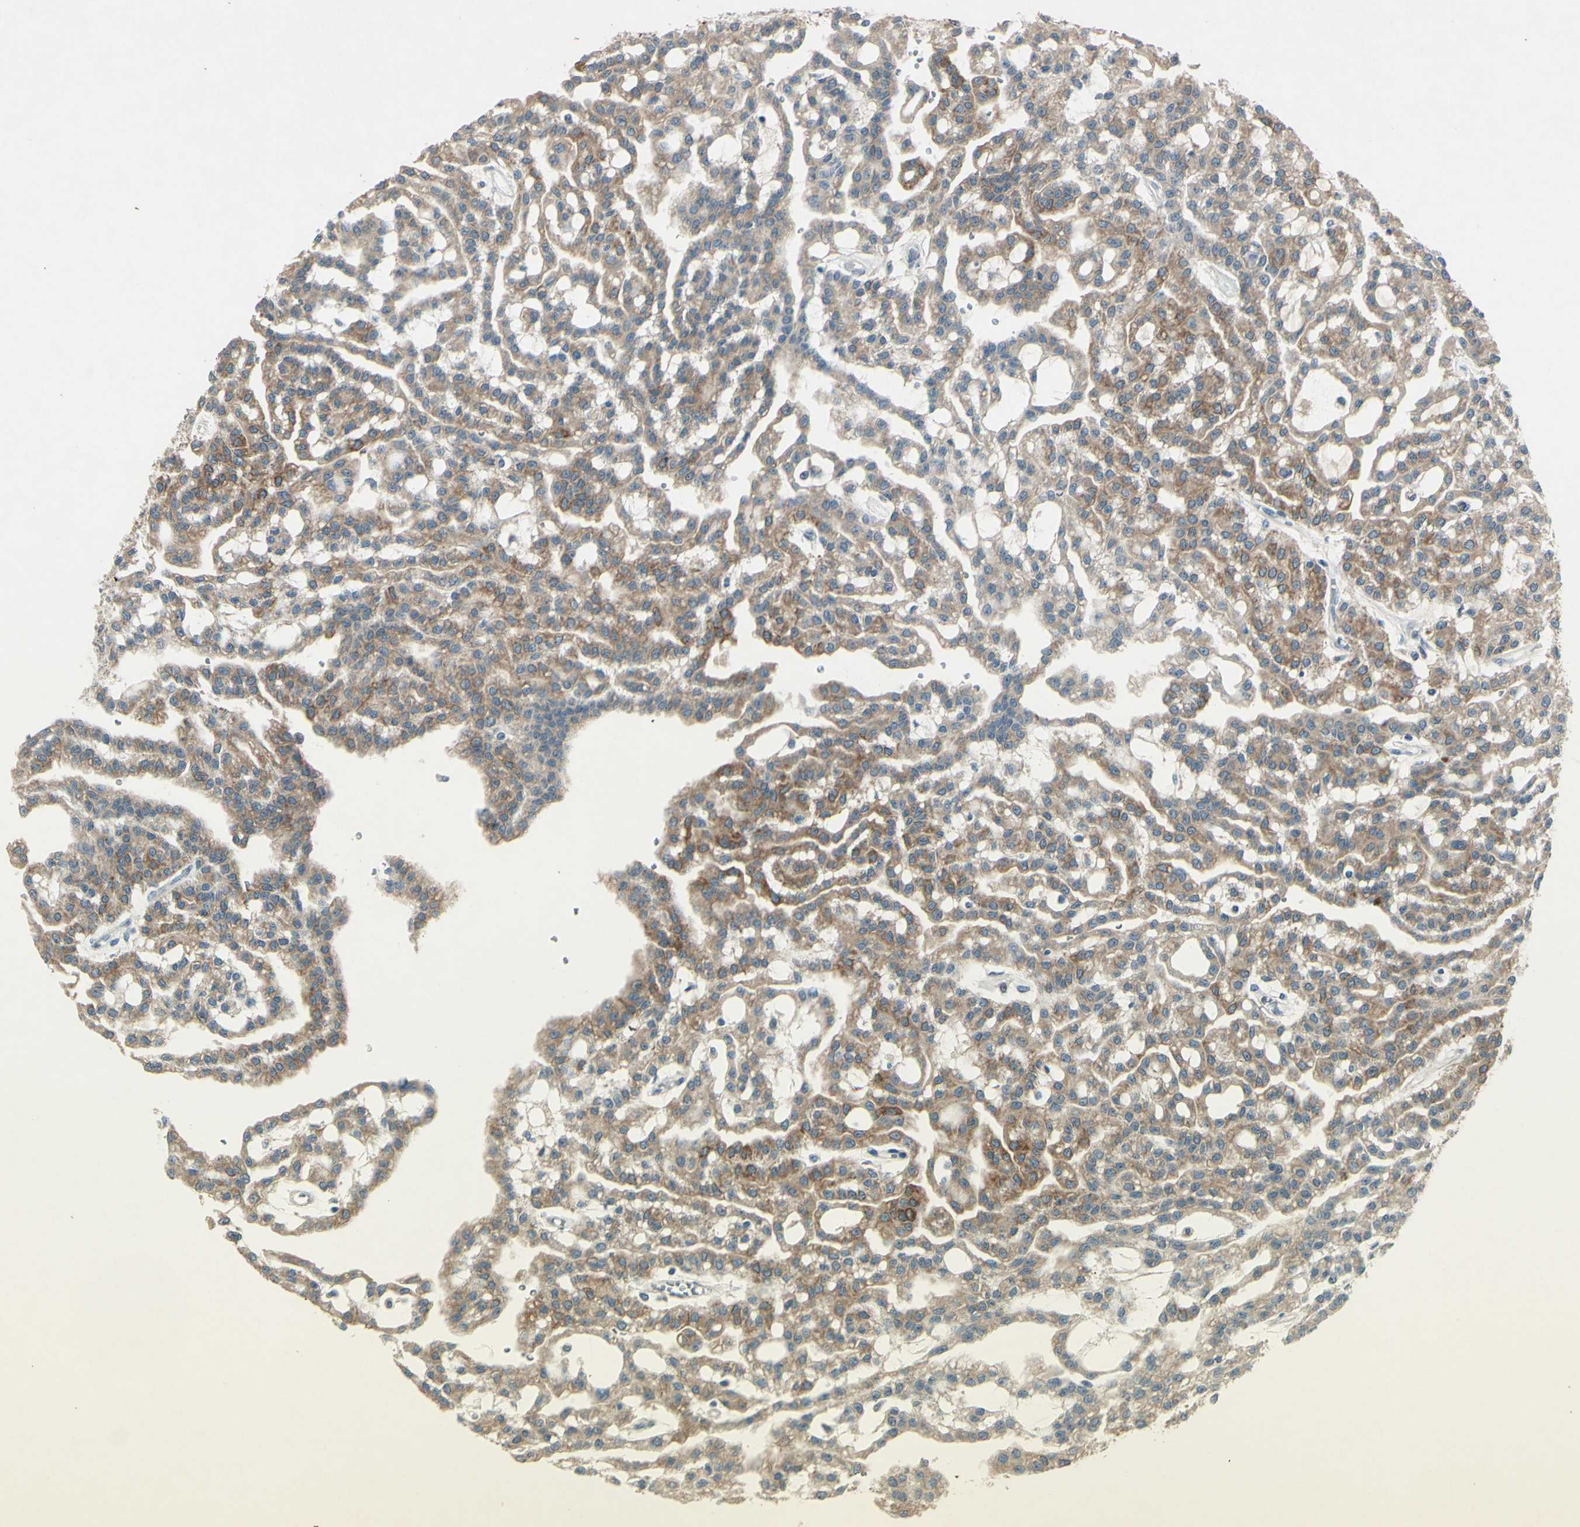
{"staining": {"intensity": "moderate", "quantity": ">75%", "location": "cytoplasmic/membranous"}, "tissue": "renal cancer", "cell_type": "Tumor cells", "image_type": "cancer", "snomed": [{"axis": "morphology", "description": "Adenocarcinoma, NOS"}, {"axis": "topography", "description": "Kidney"}], "caption": "Renal cancer (adenocarcinoma) stained with IHC displays moderate cytoplasmic/membranous staining in approximately >75% of tumor cells.", "gene": "TIMM21", "patient": {"sex": "male", "age": 63}}